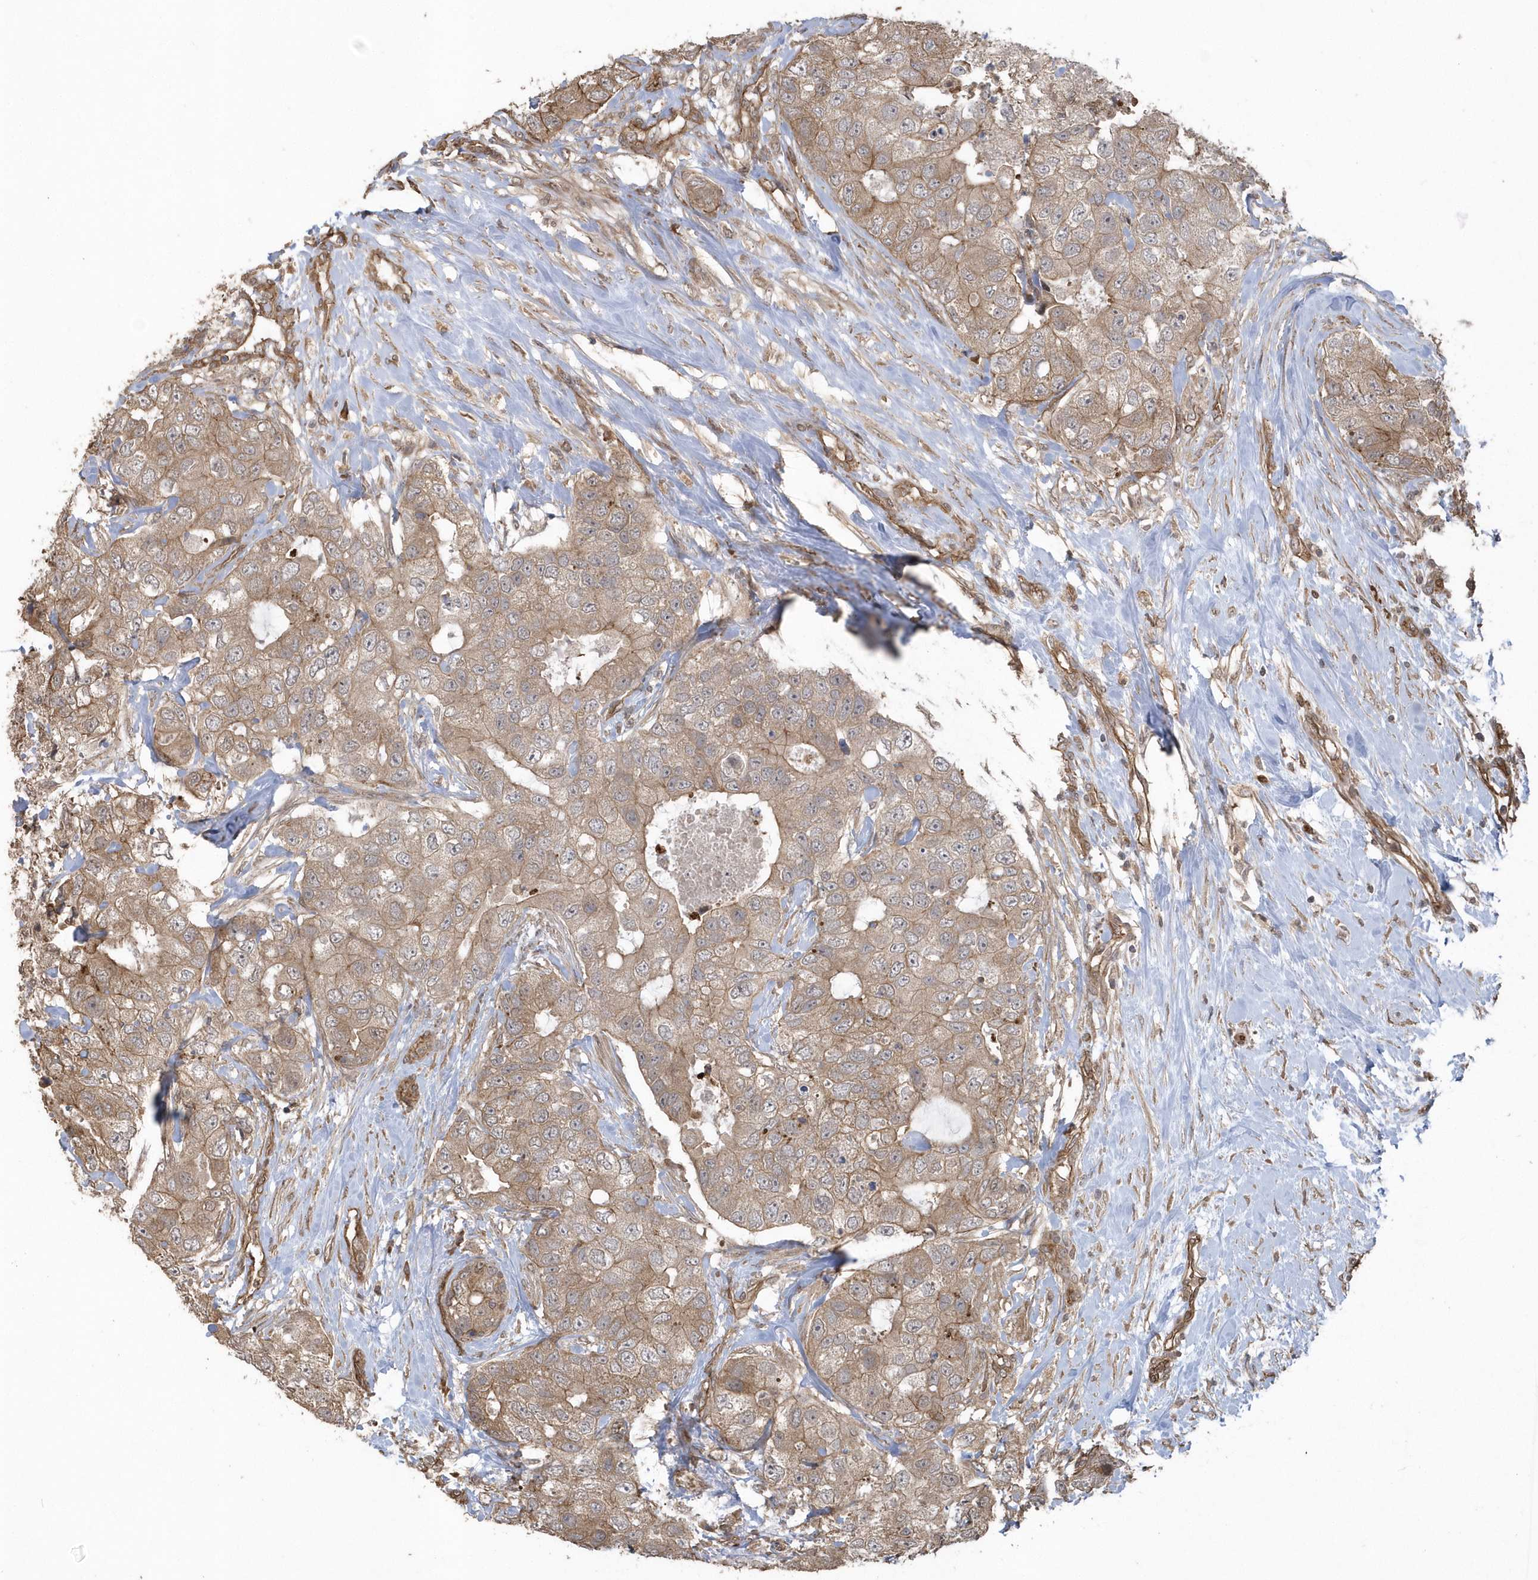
{"staining": {"intensity": "moderate", "quantity": ">75%", "location": "cytoplasmic/membranous"}, "tissue": "breast cancer", "cell_type": "Tumor cells", "image_type": "cancer", "snomed": [{"axis": "morphology", "description": "Duct carcinoma"}, {"axis": "topography", "description": "Breast"}], "caption": "Breast intraductal carcinoma tissue shows moderate cytoplasmic/membranous expression in about >75% of tumor cells, visualized by immunohistochemistry.", "gene": "HERPUD1", "patient": {"sex": "female", "age": 62}}